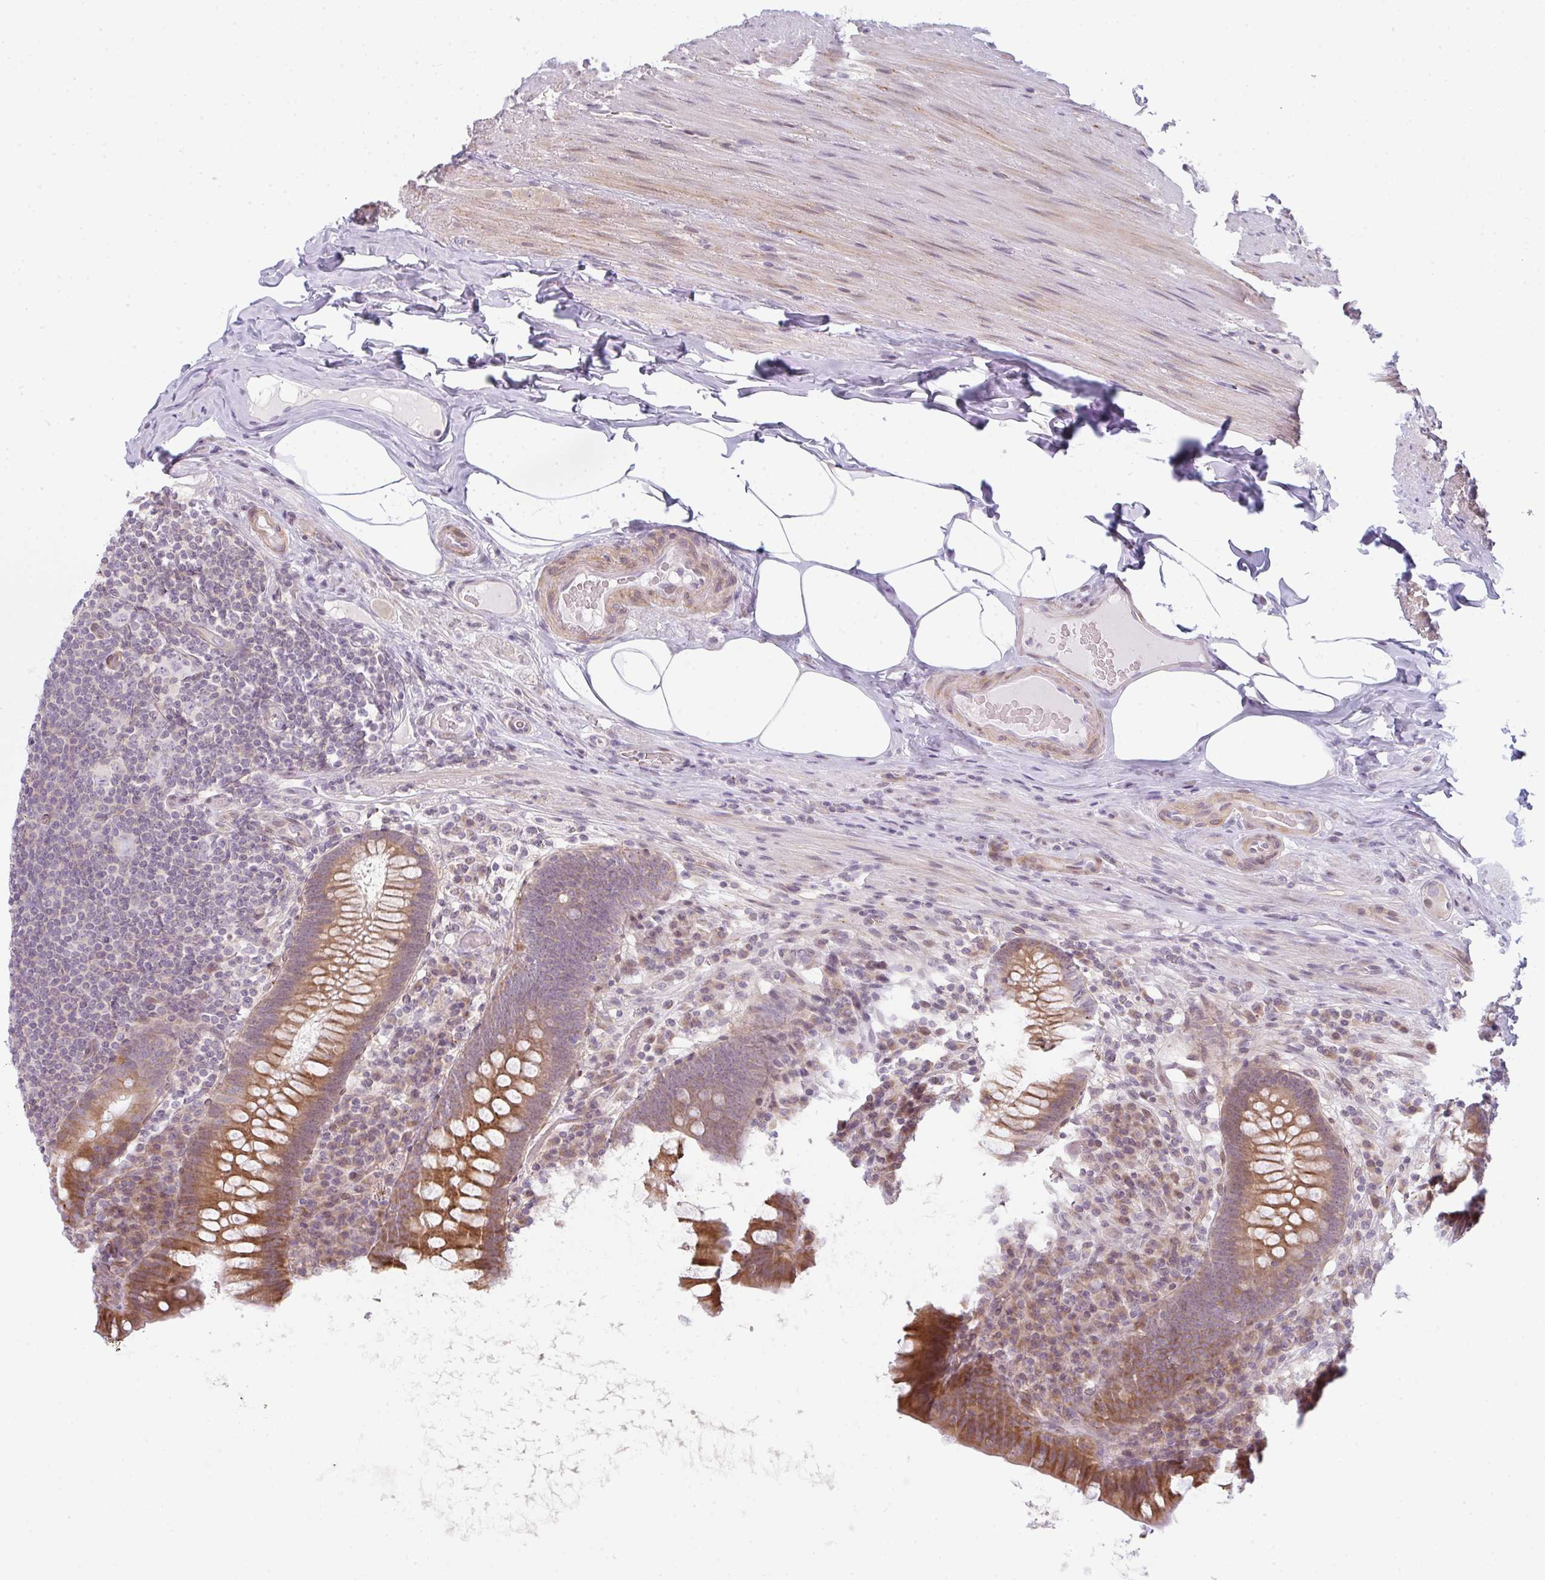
{"staining": {"intensity": "moderate", "quantity": ">75%", "location": "cytoplasmic/membranous"}, "tissue": "appendix", "cell_type": "Glandular cells", "image_type": "normal", "snomed": [{"axis": "morphology", "description": "Normal tissue, NOS"}, {"axis": "topography", "description": "Appendix"}], "caption": "Immunohistochemistry (IHC) histopathology image of normal appendix stained for a protein (brown), which displays medium levels of moderate cytoplasmic/membranous positivity in about >75% of glandular cells.", "gene": "TMEM237", "patient": {"sex": "male", "age": 71}}